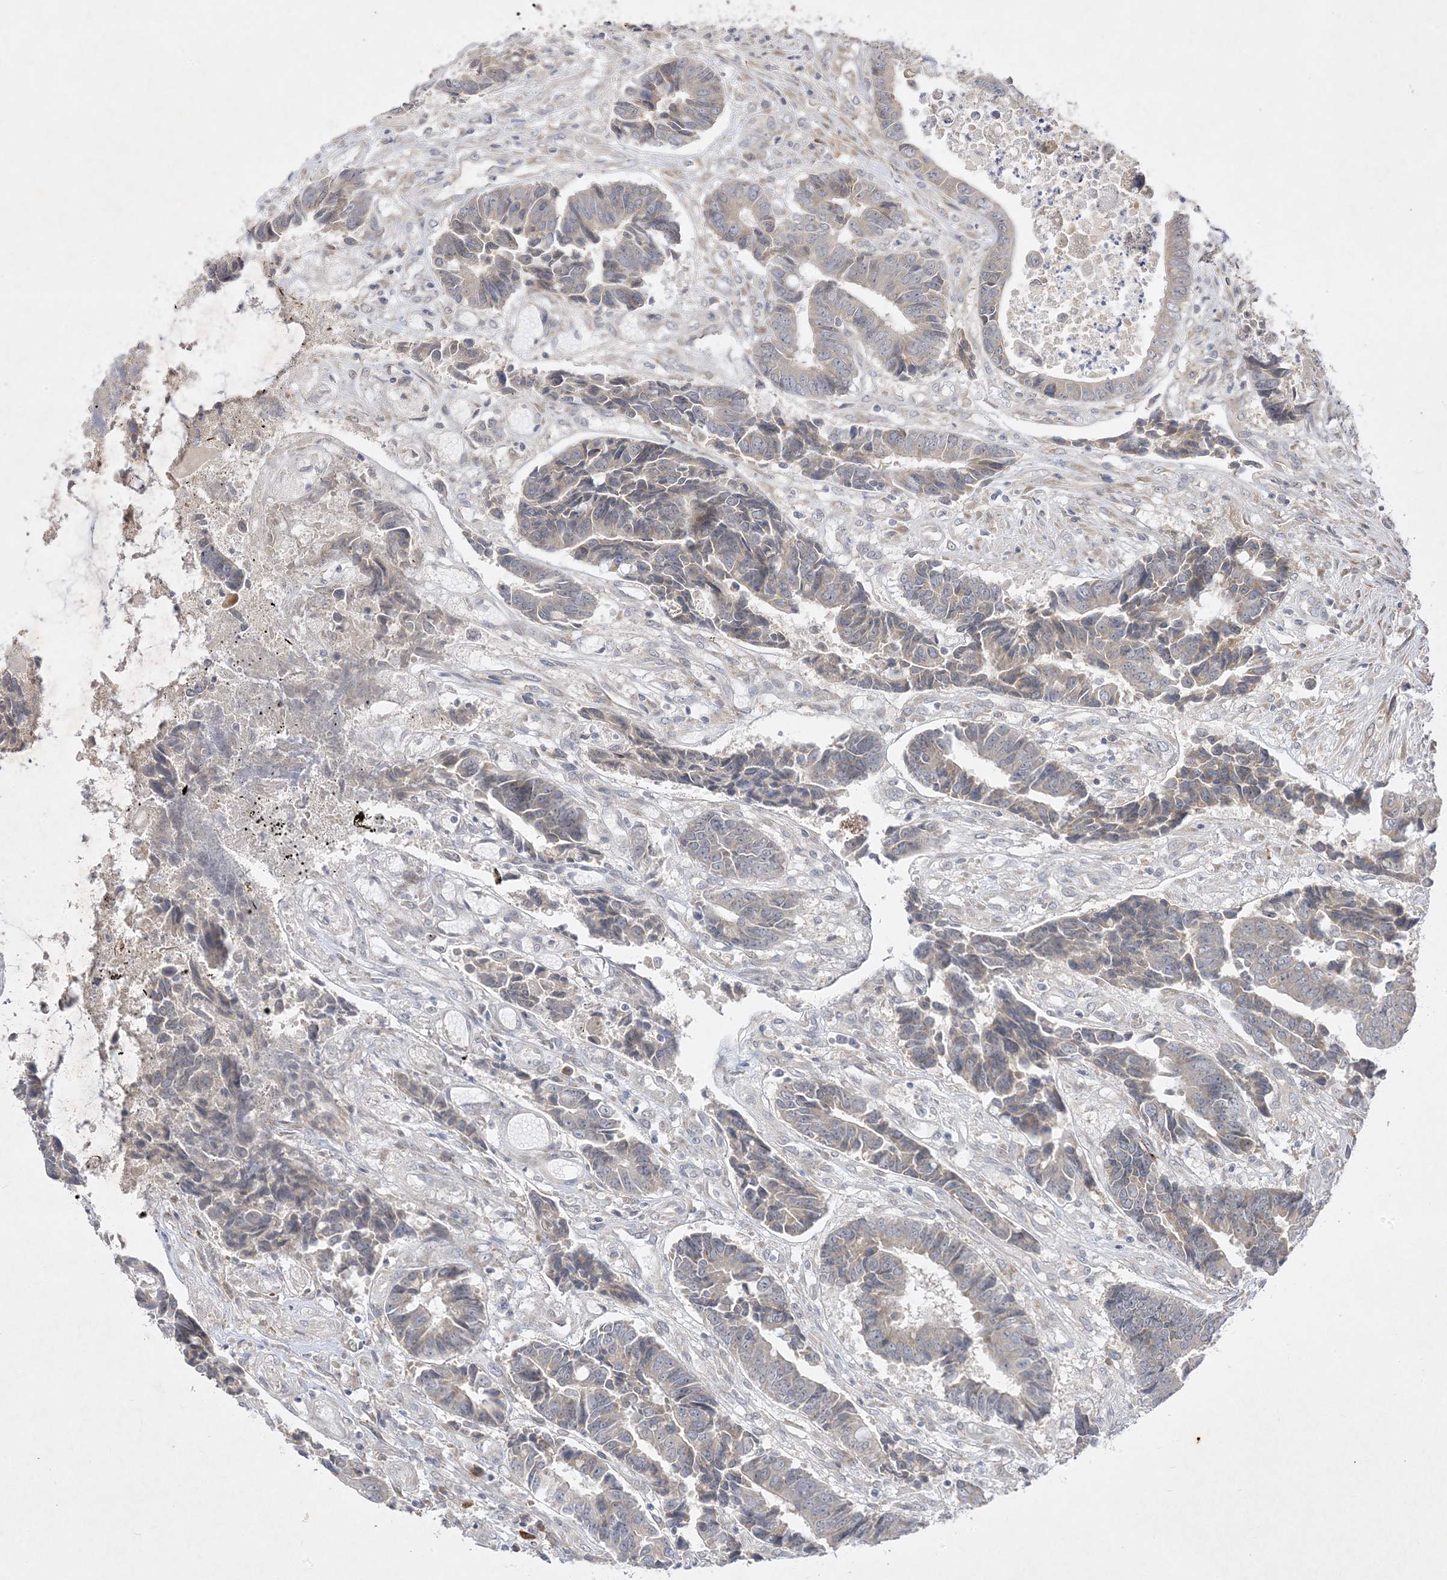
{"staining": {"intensity": "negative", "quantity": "none", "location": "none"}, "tissue": "colorectal cancer", "cell_type": "Tumor cells", "image_type": "cancer", "snomed": [{"axis": "morphology", "description": "Adenocarcinoma, NOS"}, {"axis": "topography", "description": "Rectum"}], "caption": "Tumor cells show no significant protein expression in colorectal cancer (adenocarcinoma).", "gene": "C2CD2", "patient": {"sex": "male", "age": 84}}